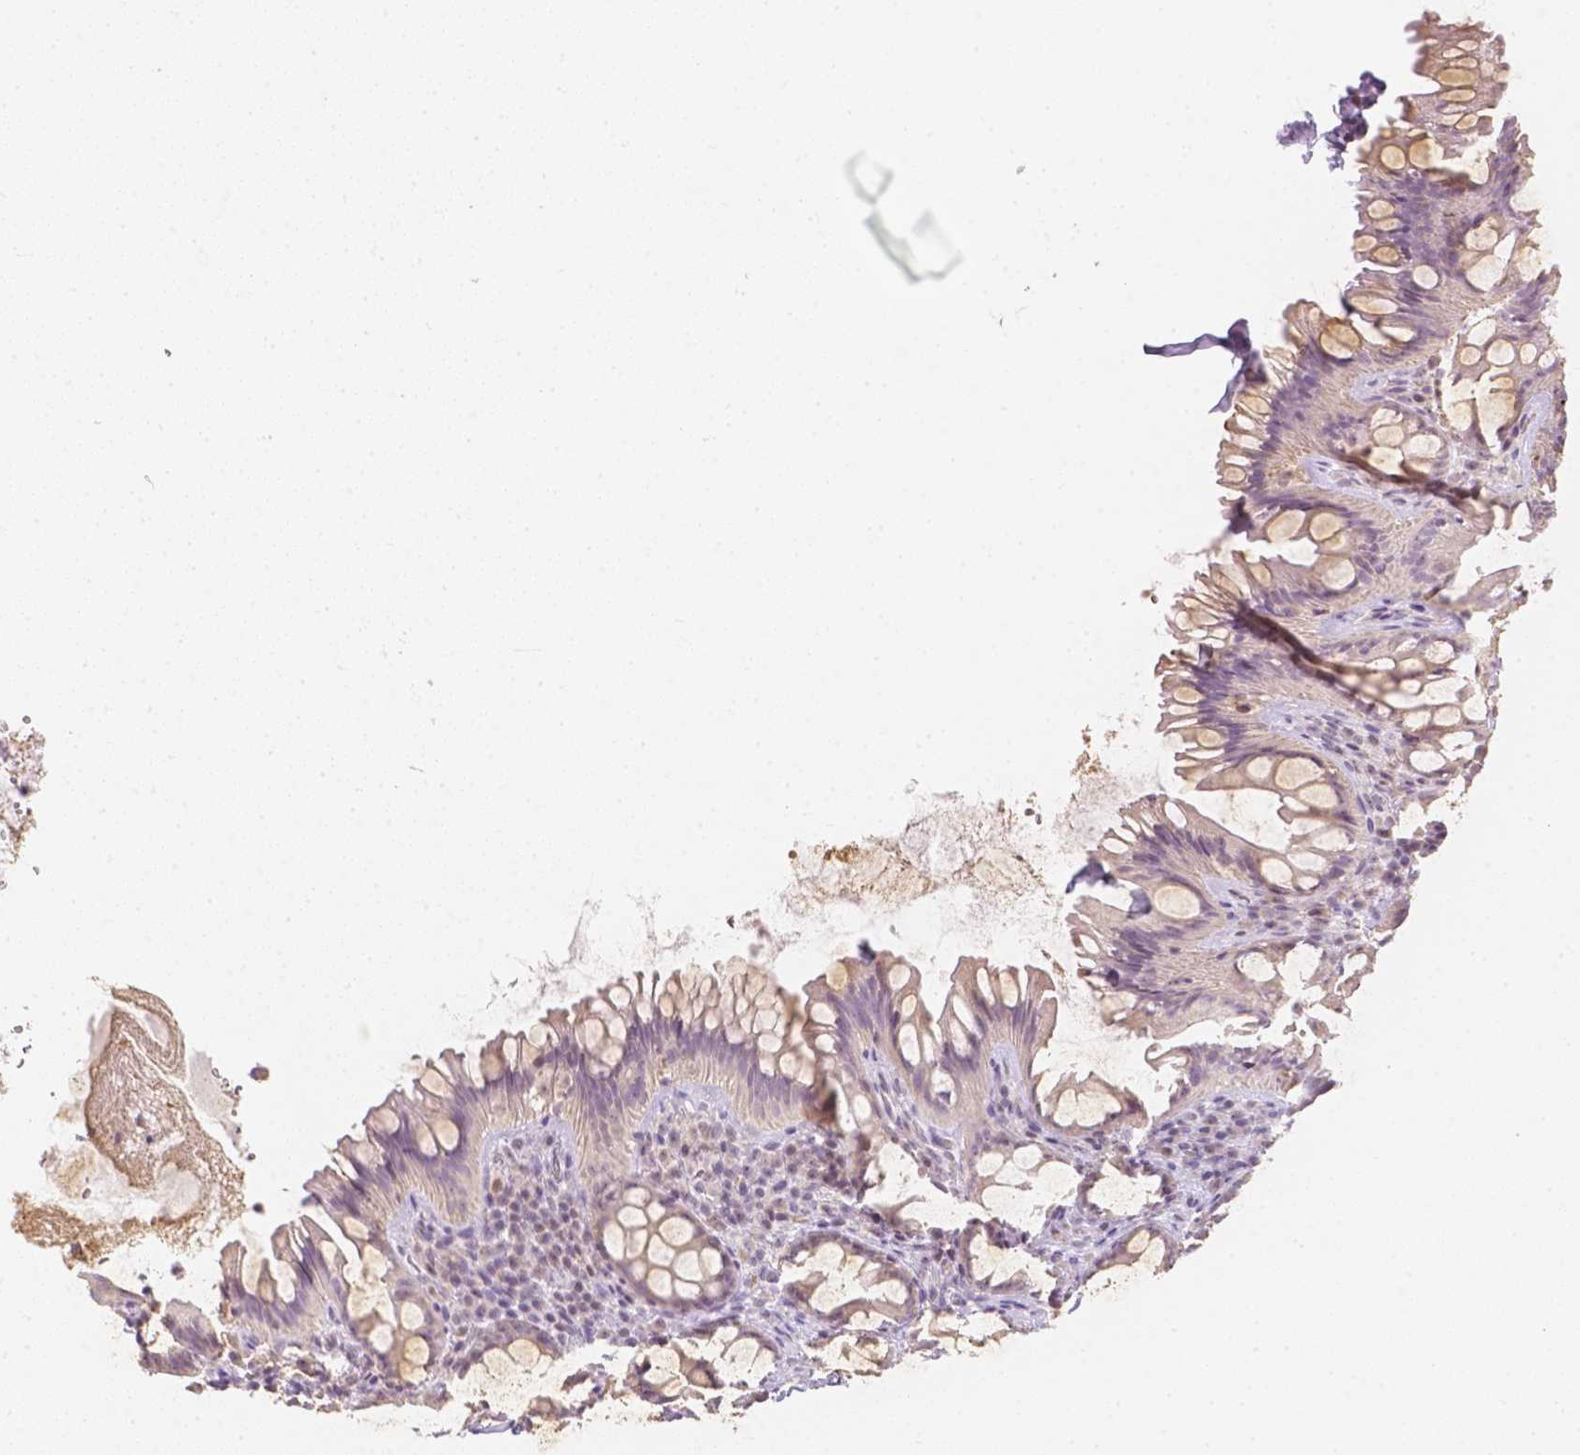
{"staining": {"intensity": "weak", "quantity": ">75%", "location": "cytoplasmic/membranous"}, "tissue": "rectum", "cell_type": "Glandular cells", "image_type": "normal", "snomed": [{"axis": "morphology", "description": "Normal tissue, NOS"}, {"axis": "topography", "description": "Rectum"}, {"axis": "topography", "description": "Peripheral nerve tissue"}], "caption": "High-power microscopy captured an immunohistochemistry (IHC) image of unremarkable rectum, revealing weak cytoplasmic/membranous expression in about >75% of glandular cells.", "gene": "NVL", "patient": {"sex": "female", "age": 69}}